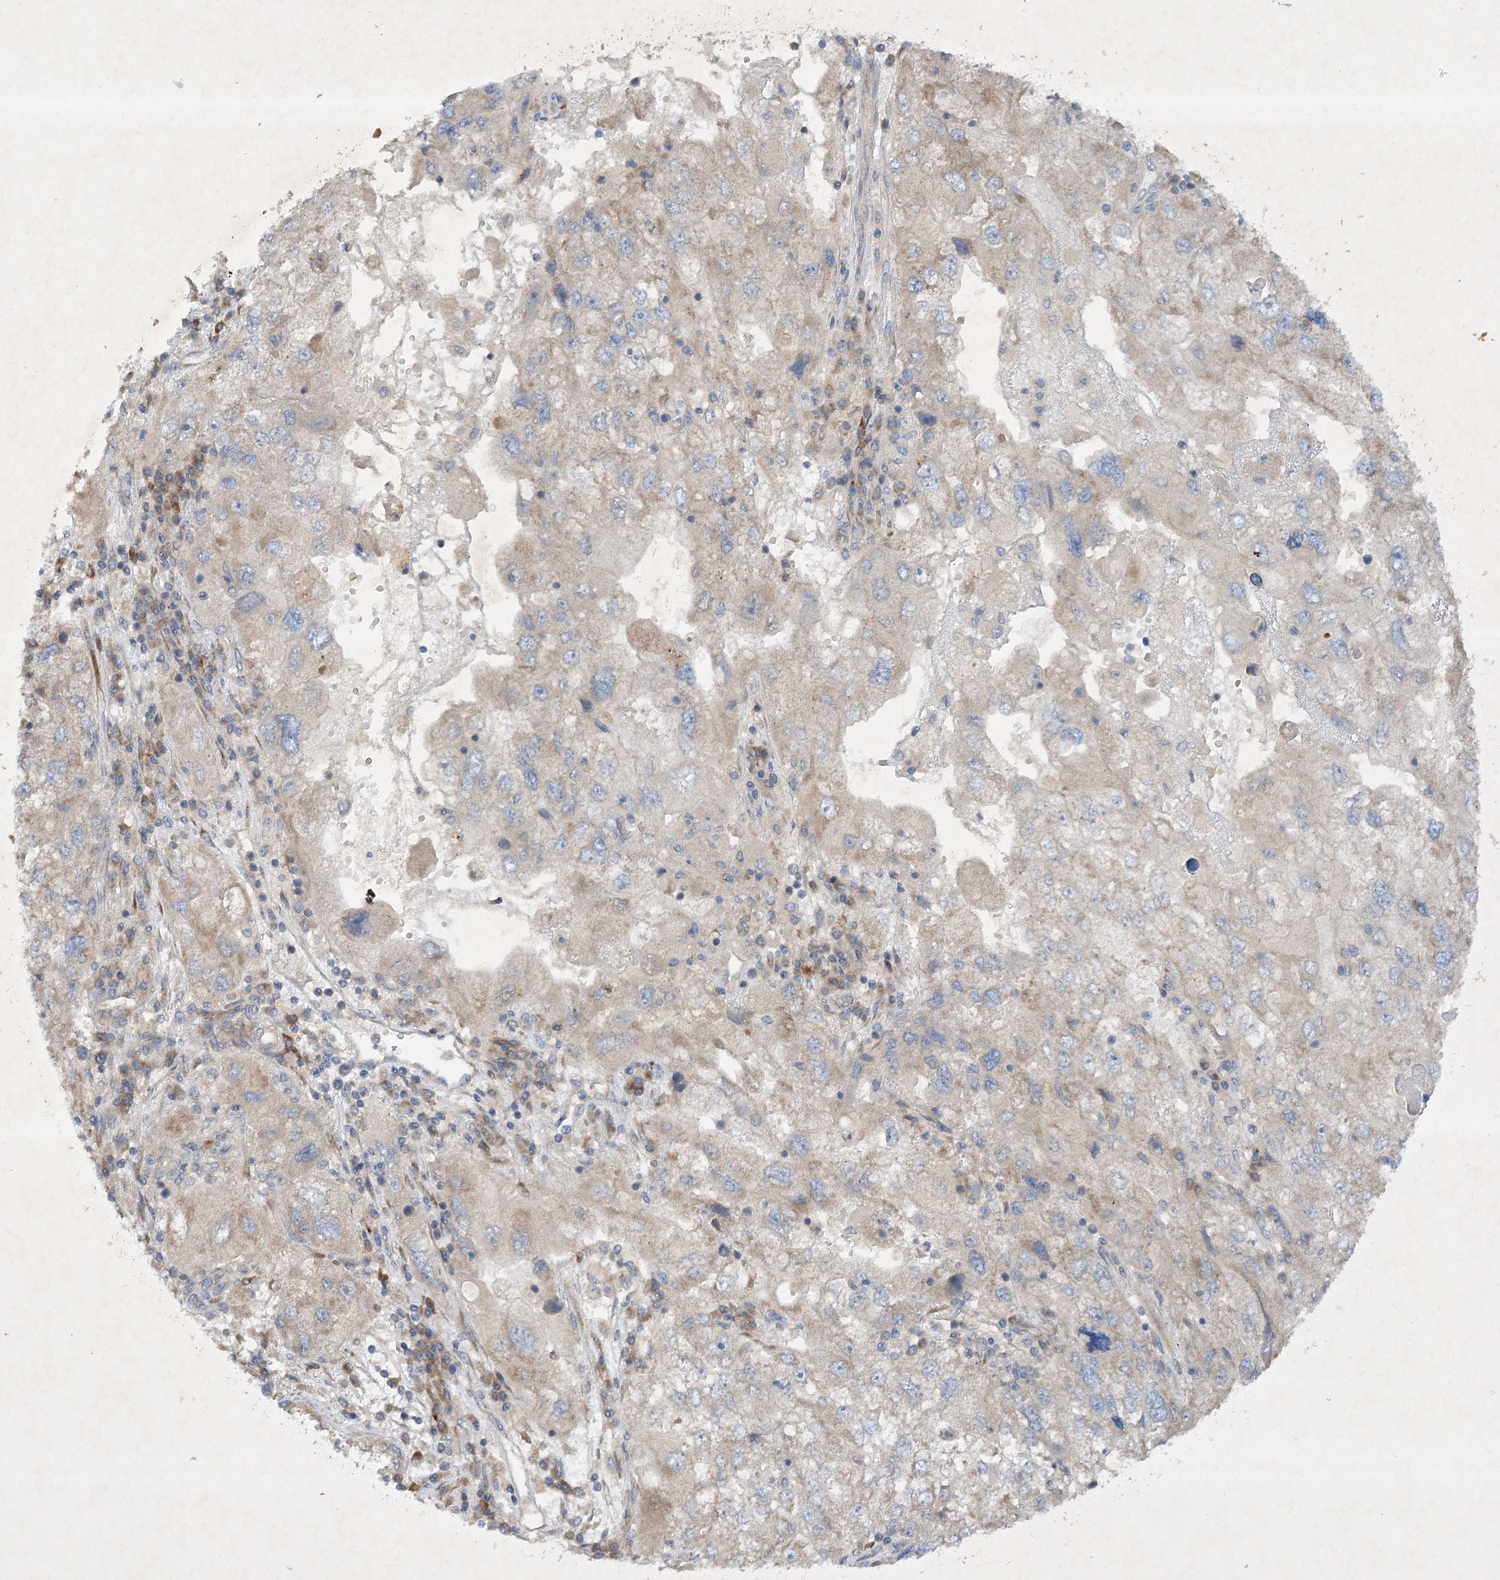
{"staining": {"intensity": "weak", "quantity": "<25%", "location": "cytoplasmic/membranous"}, "tissue": "endometrial cancer", "cell_type": "Tumor cells", "image_type": "cancer", "snomed": [{"axis": "morphology", "description": "Adenocarcinoma, NOS"}, {"axis": "topography", "description": "Endometrium"}], "caption": "IHC micrograph of neoplastic tissue: adenocarcinoma (endometrial) stained with DAB (3,3'-diaminobenzidine) exhibits no significant protein positivity in tumor cells. Nuclei are stained in blue.", "gene": "TRAF3IP1", "patient": {"sex": "female", "age": 49}}